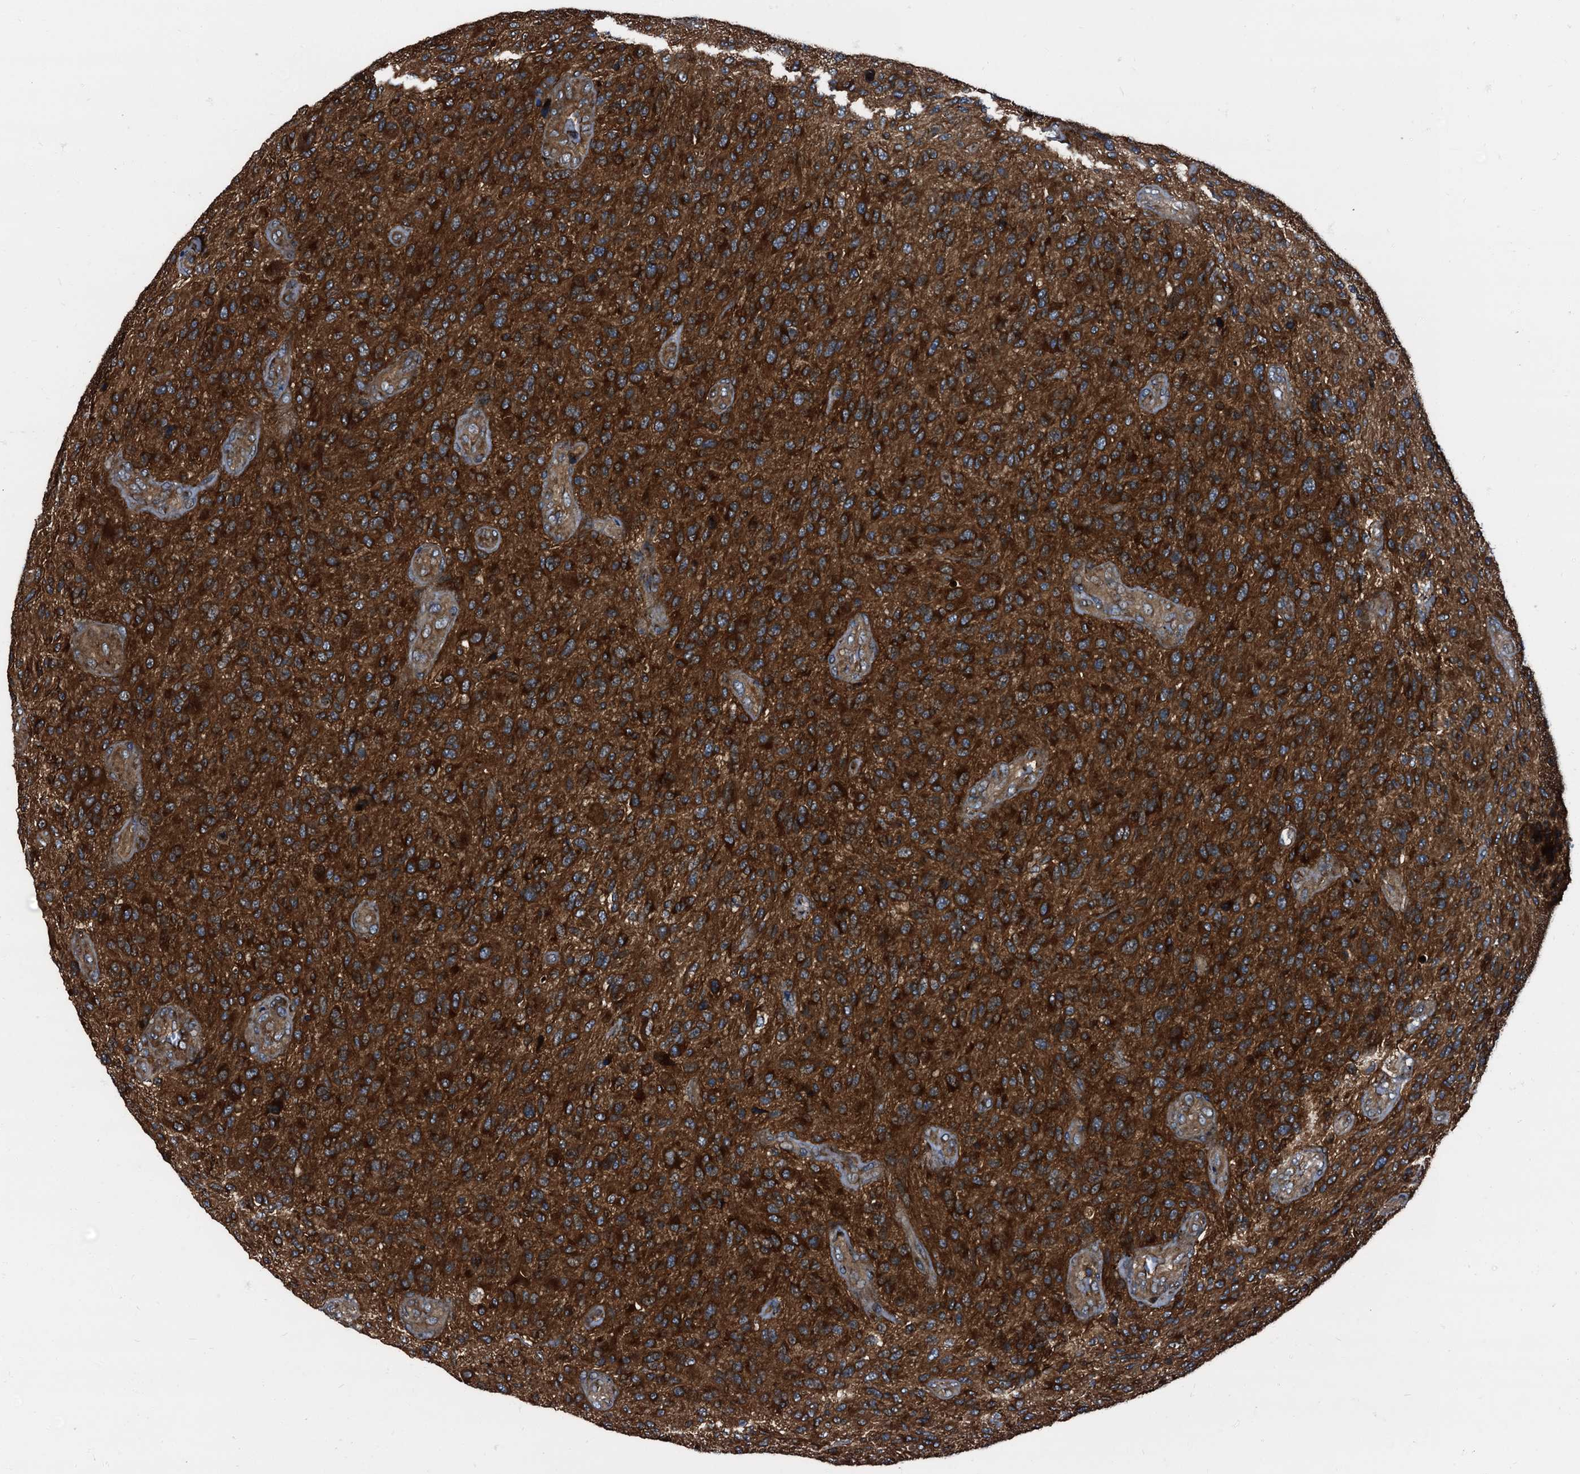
{"staining": {"intensity": "strong", "quantity": ">75%", "location": "cytoplasmic/membranous"}, "tissue": "glioma", "cell_type": "Tumor cells", "image_type": "cancer", "snomed": [{"axis": "morphology", "description": "Glioma, malignant, High grade"}, {"axis": "topography", "description": "Brain"}], "caption": "IHC of human malignant high-grade glioma reveals high levels of strong cytoplasmic/membranous staining in about >75% of tumor cells.", "gene": "PEX5", "patient": {"sex": "male", "age": 47}}